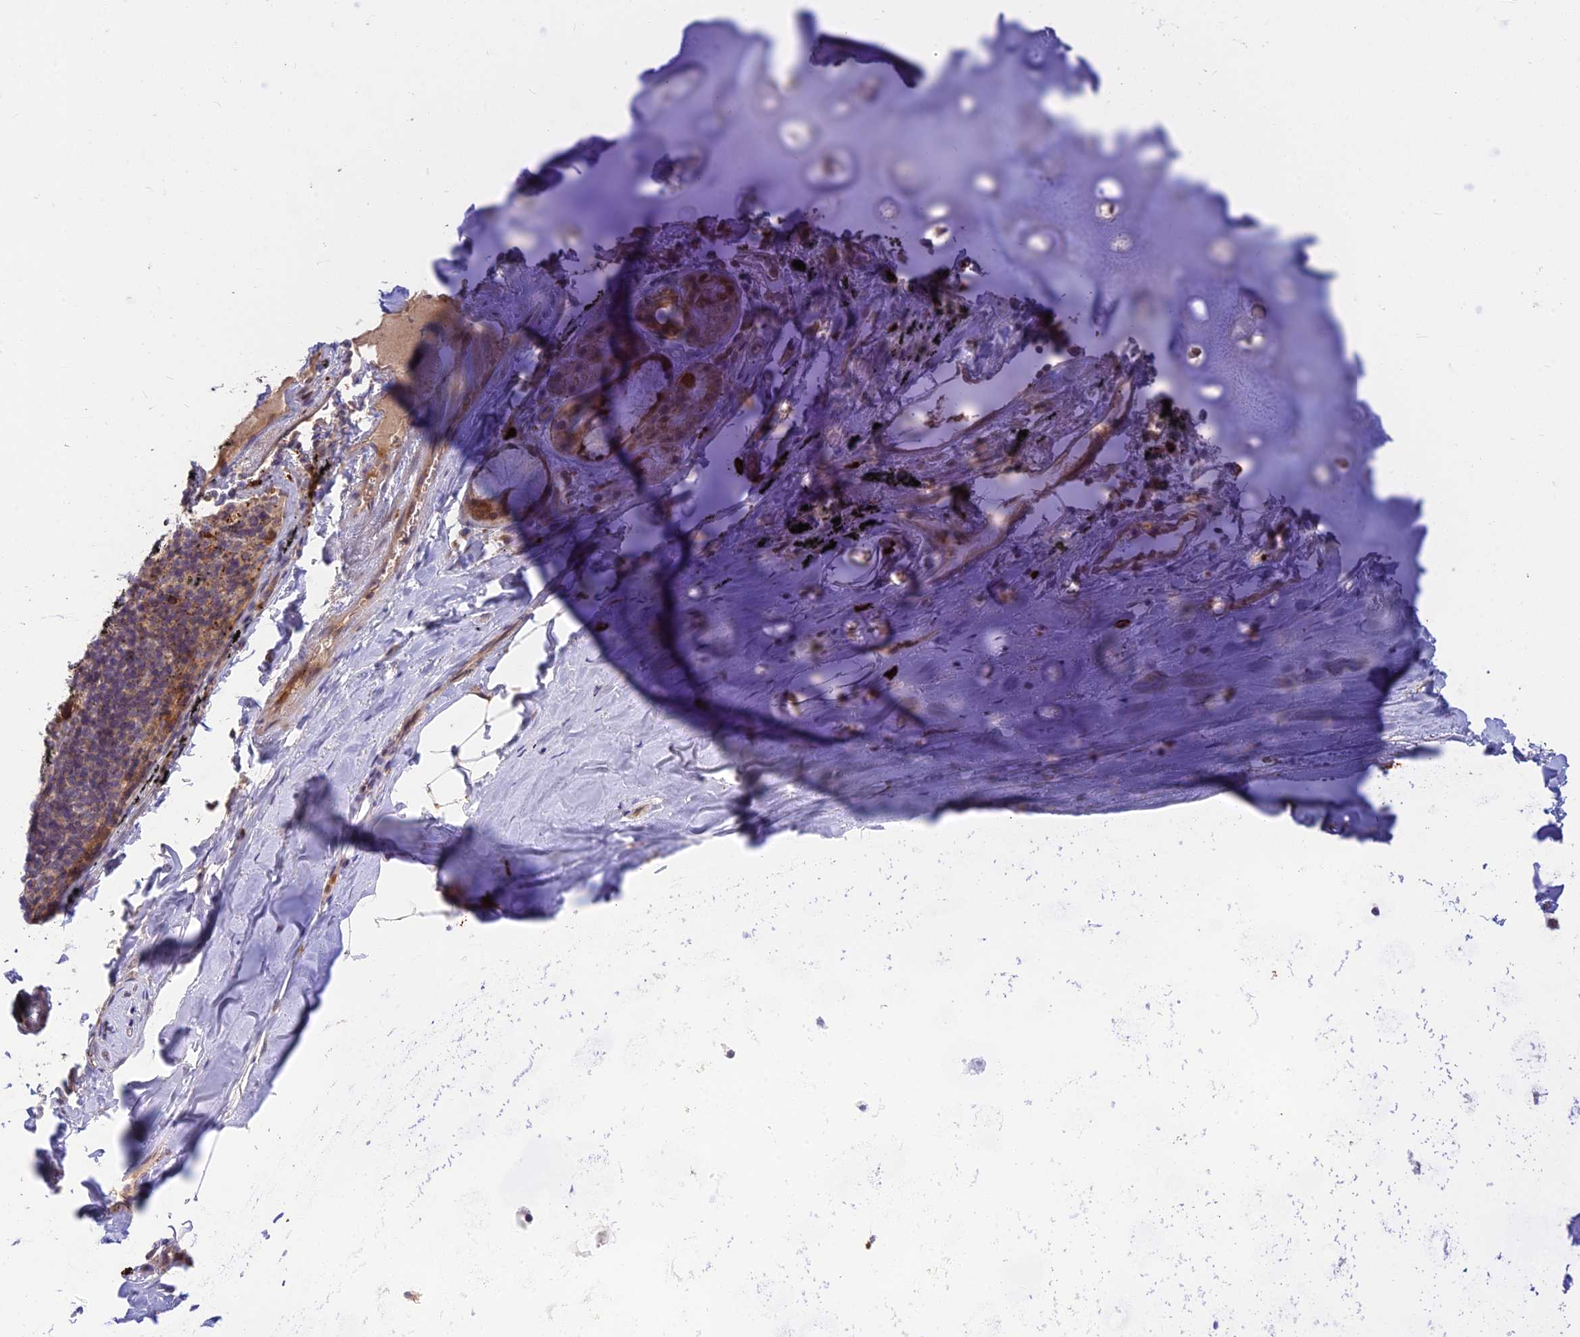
{"staining": {"intensity": "negative", "quantity": "none", "location": "none"}, "tissue": "adipose tissue", "cell_type": "Adipocytes", "image_type": "normal", "snomed": [{"axis": "morphology", "description": "Normal tissue, NOS"}, {"axis": "topography", "description": "Lymph node"}, {"axis": "topography", "description": "Bronchus"}], "caption": "High power microscopy image of an IHC micrograph of unremarkable adipose tissue, revealing no significant expression in adipocytes.", "gene": "ASPDH", "patient": {"sex": "male", "age": 63}}